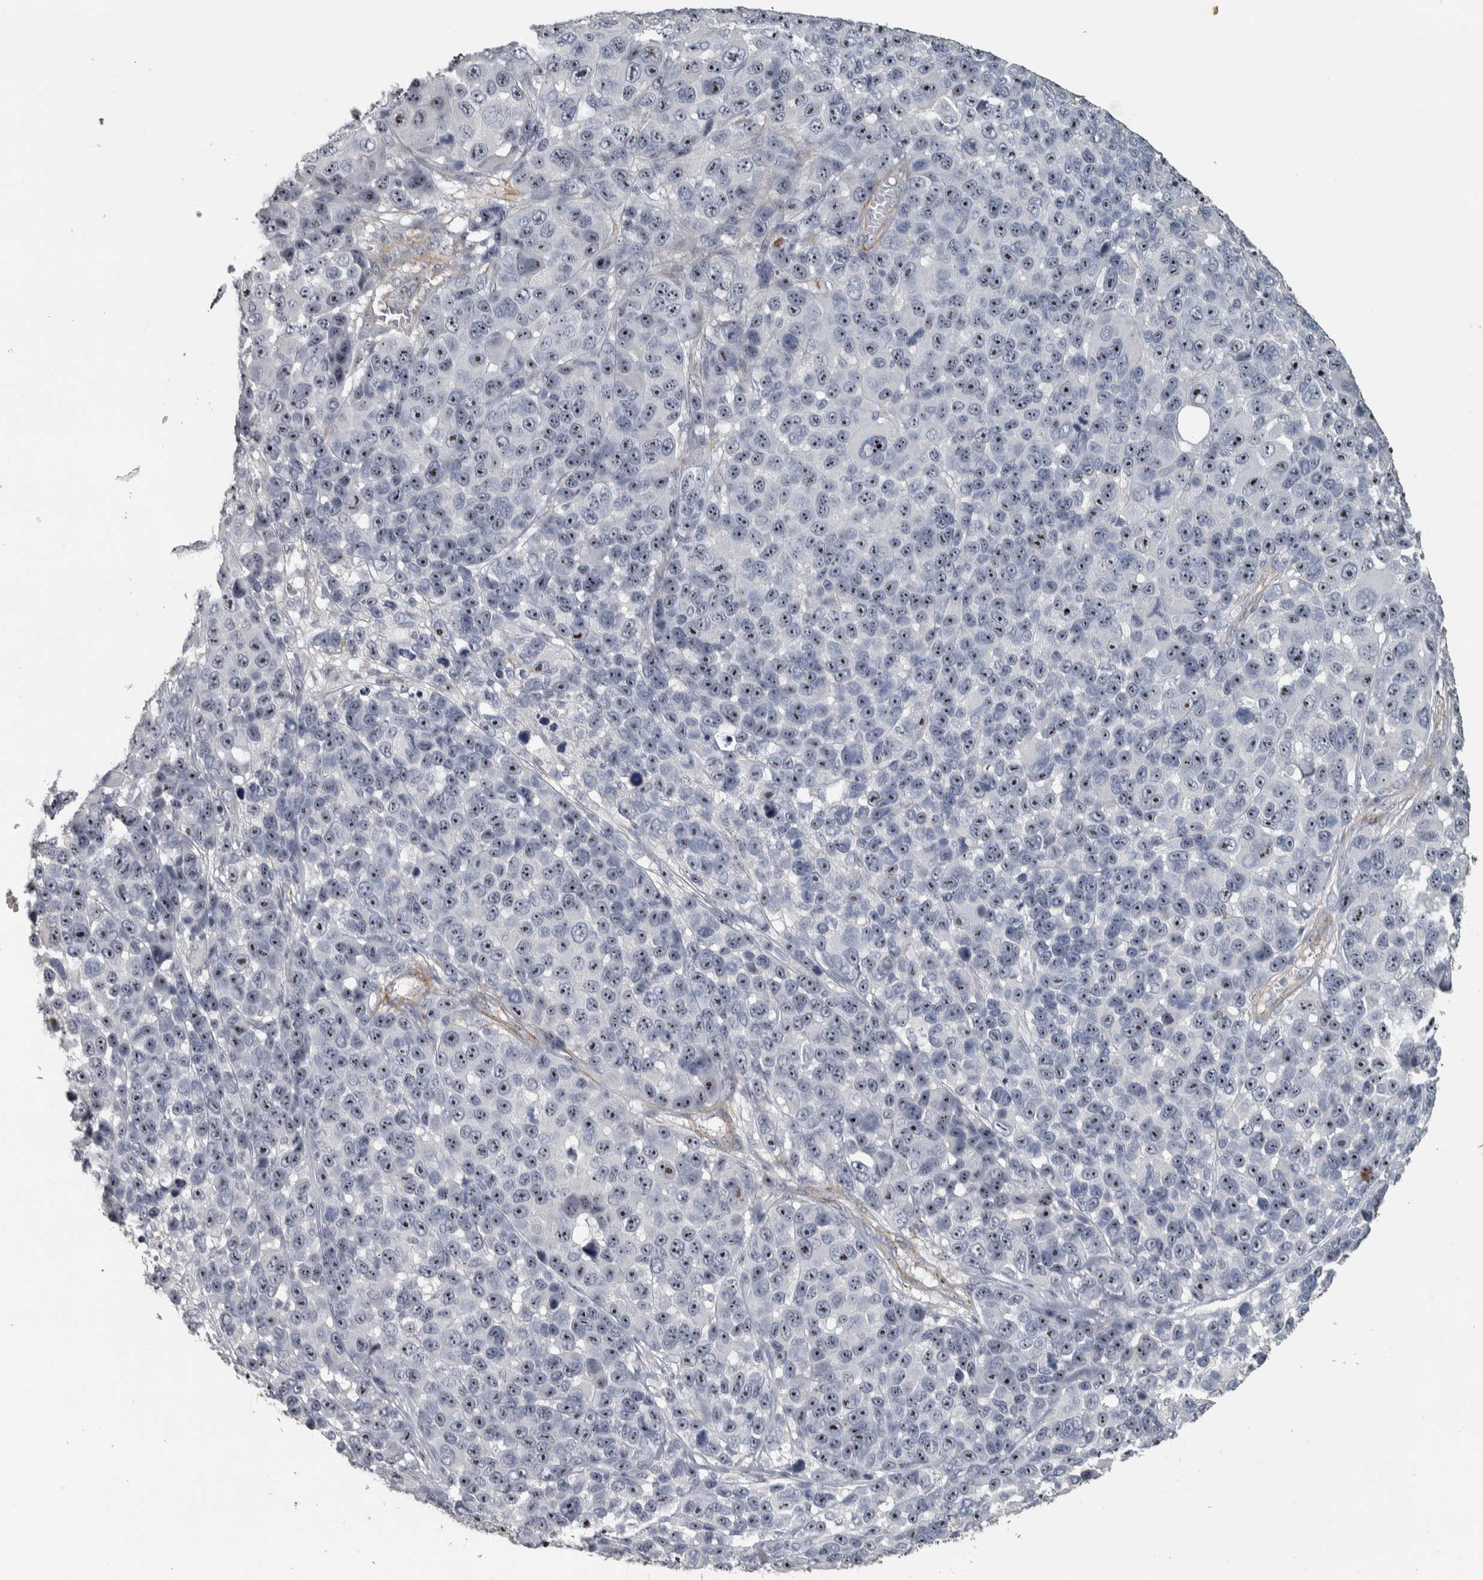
{"staining": {"intensity": "moderate", "quantity": ">75%", "location": "nuclear"}, "tissue": "melanoma", "cell_type": "Tumor cells", "image_type": "cancer", "snomed": [{"axis": "morphology", "description": "Malignant melanoma, NOS"}, {"axis": "topography", "description": "Skin"}], "caption": "This is an image of IHC staining of melanoma, which shows moderate positivity in the nuclear of tumor cells.", "gene": "DCAF10", "patient": {"sex": "male", "age": 53}}